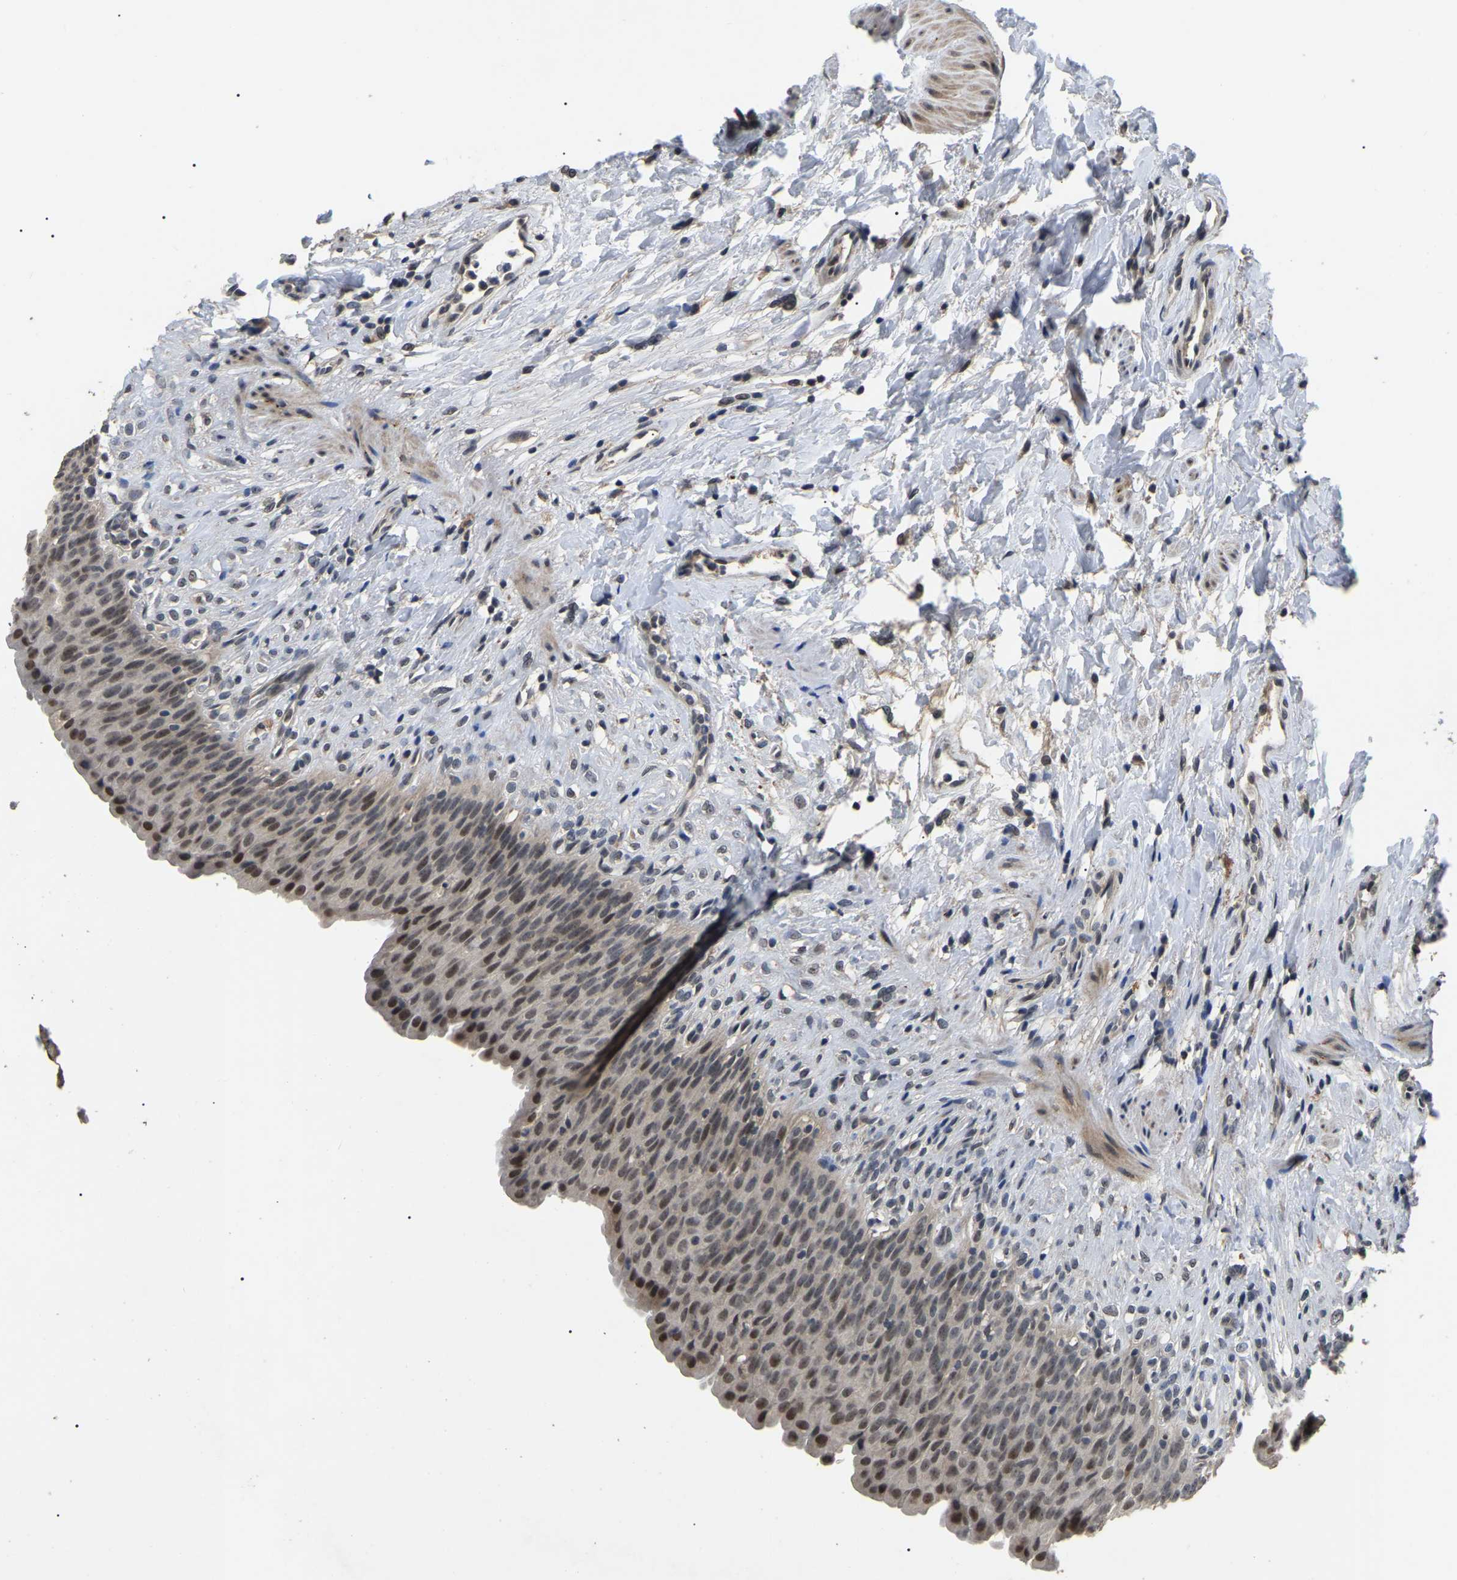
{"staining": {"intensity": "moderate", "quantity": "<25%", "location": "nuclear"}, "tissue": "urinary bladder", "cell_type": "Urothelial cells", "image_type": "normal", "snomed": [{"axis": "morphology", "description": "Normal tissue, NOS"}, {"axis": "topography", "description": "Urinary bladder"}], "caption": "This histopathology image reveals immunohistochemistry (IHC) staining of normal urinary bladder, with low moderate nuclear staining in about <25% of urothelial cells.", "gene": "PPM1E", "patient": {"sex": "female", "age": 79}}